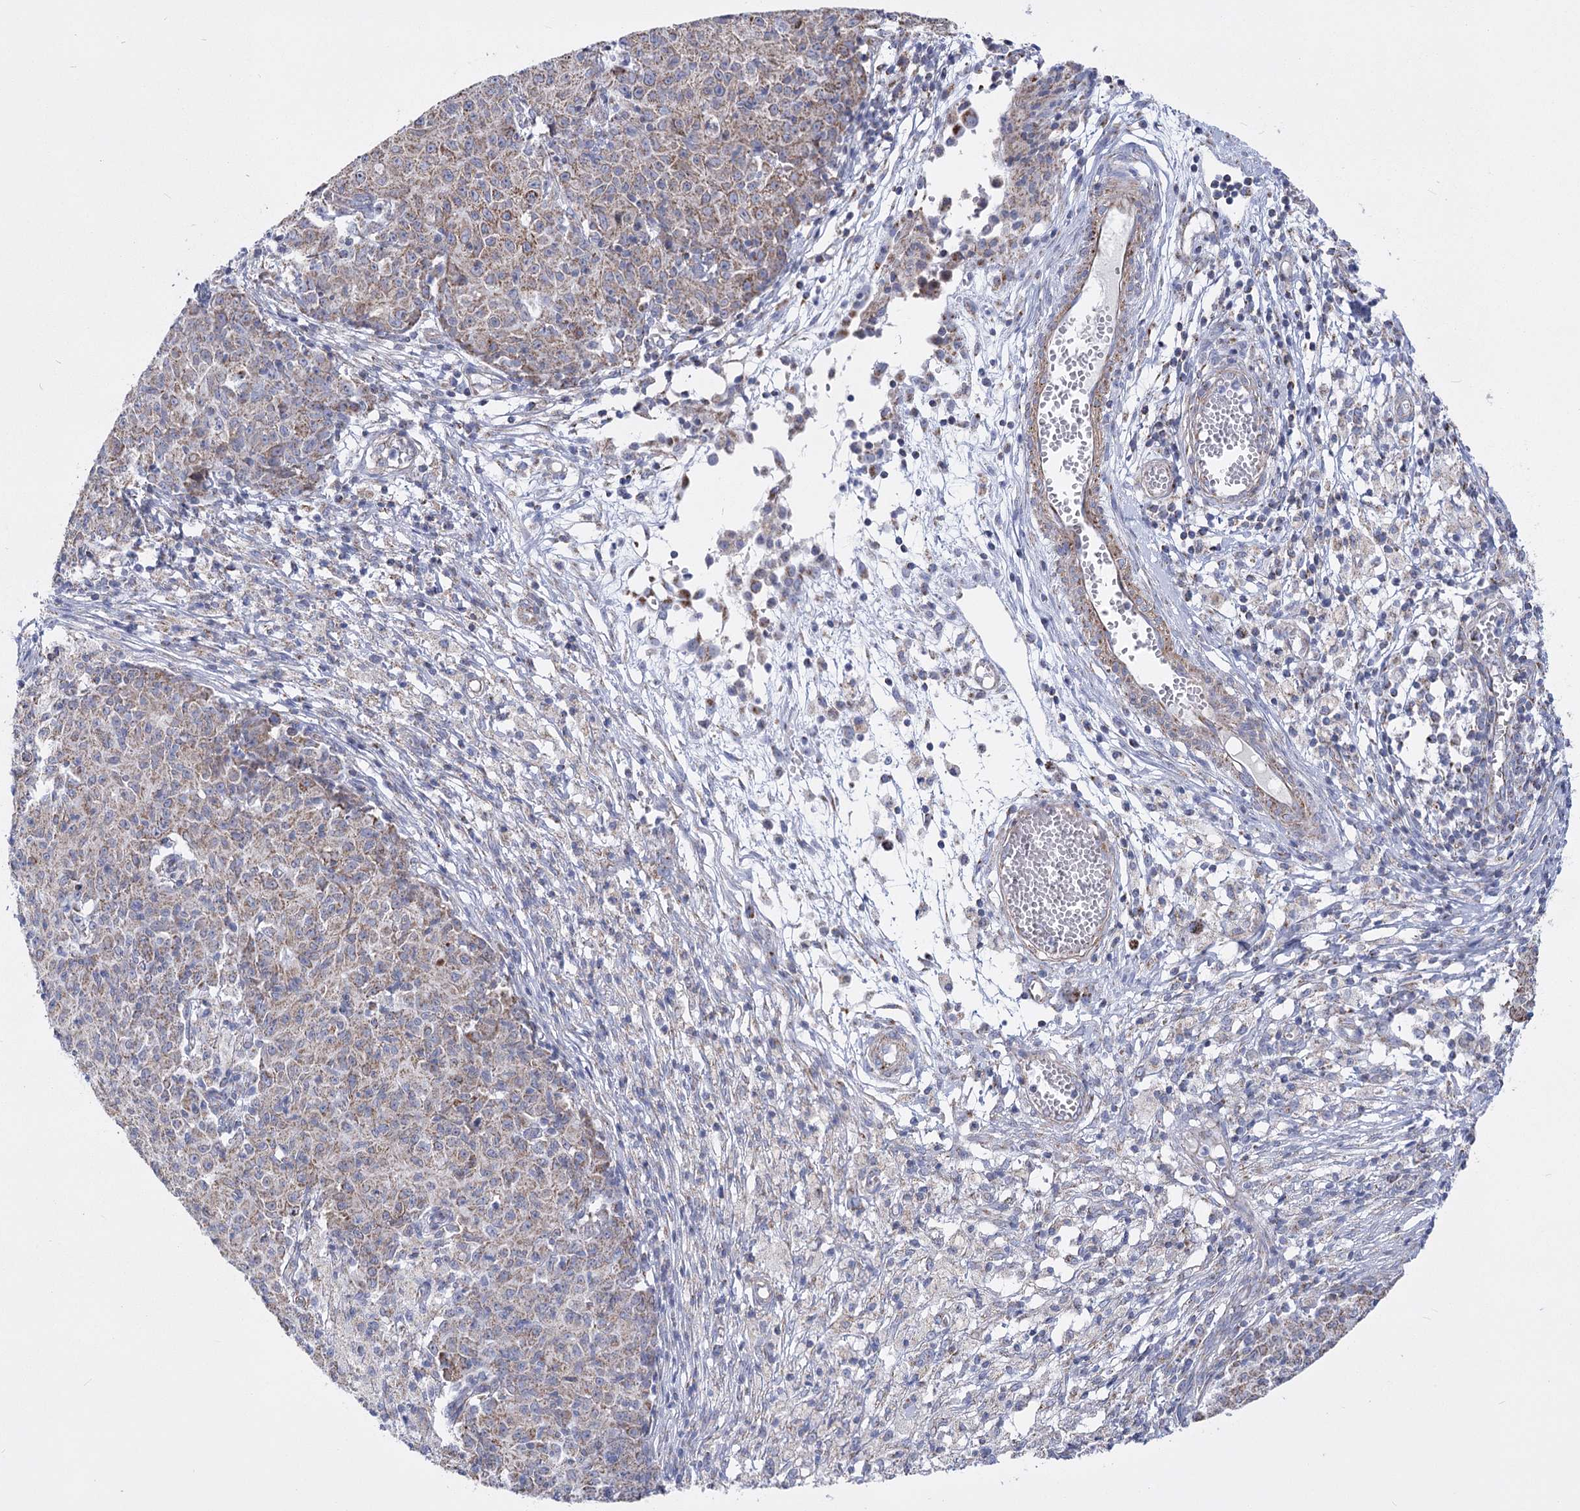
{"staining": {"intensity": "weak", "quantity": "25%-75%", "location": "cytoplasmic/membranous"}, "tissue": "ovarian cancer", "cell_type": "Tumor cells", "image_type": "cancer", "snomed": [{"axis": "morphology", "description": "Carcinoma, endometroid"}, {"axis": "topography", "description": "Ovary"}], "caption": "Endometroid carcinoma (ovarian) tissue displays weak cytoplasmic/membranous staining in about 25%-75% of tumor cells", "gene": "PDHB", "patient": {"sex": "female", "age": 42}}